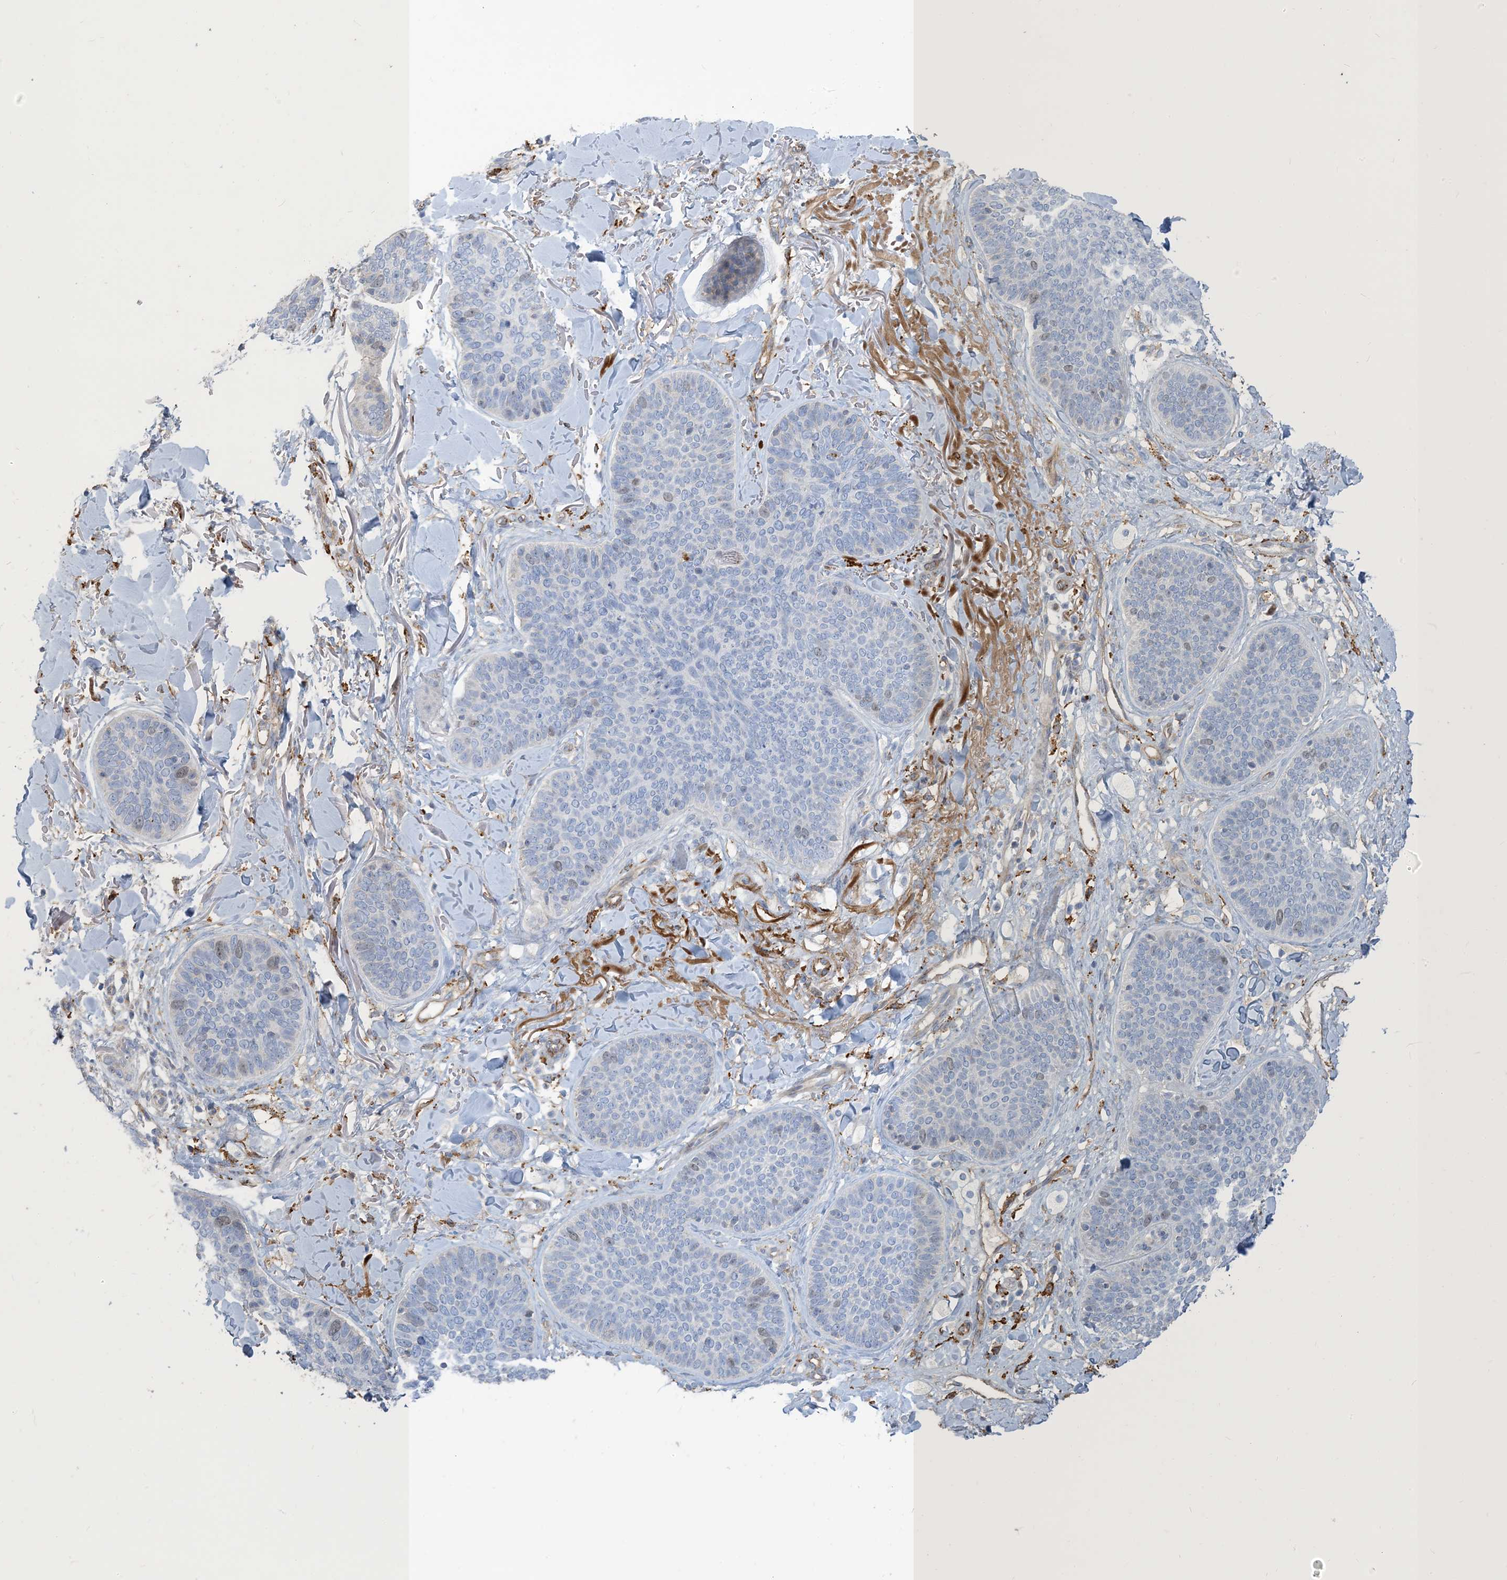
{"staining": {"intensity": "weak", "quantity": "<25%", "location": "nuclear"}, "tissue": "skin cancer", "cell_type": "Tumor cells", "image_type": "cancer", "snomed": [{"axis": "morphology", "description": "Basal cell carcinoma"}, {"axis": "topography", "description": "Skin"}], "caption": "Image shows no significant protein positivity in tumor cells of skin cancer.", "gene": "PEAR1", "patient": {"sex": "male", "age": 85}}